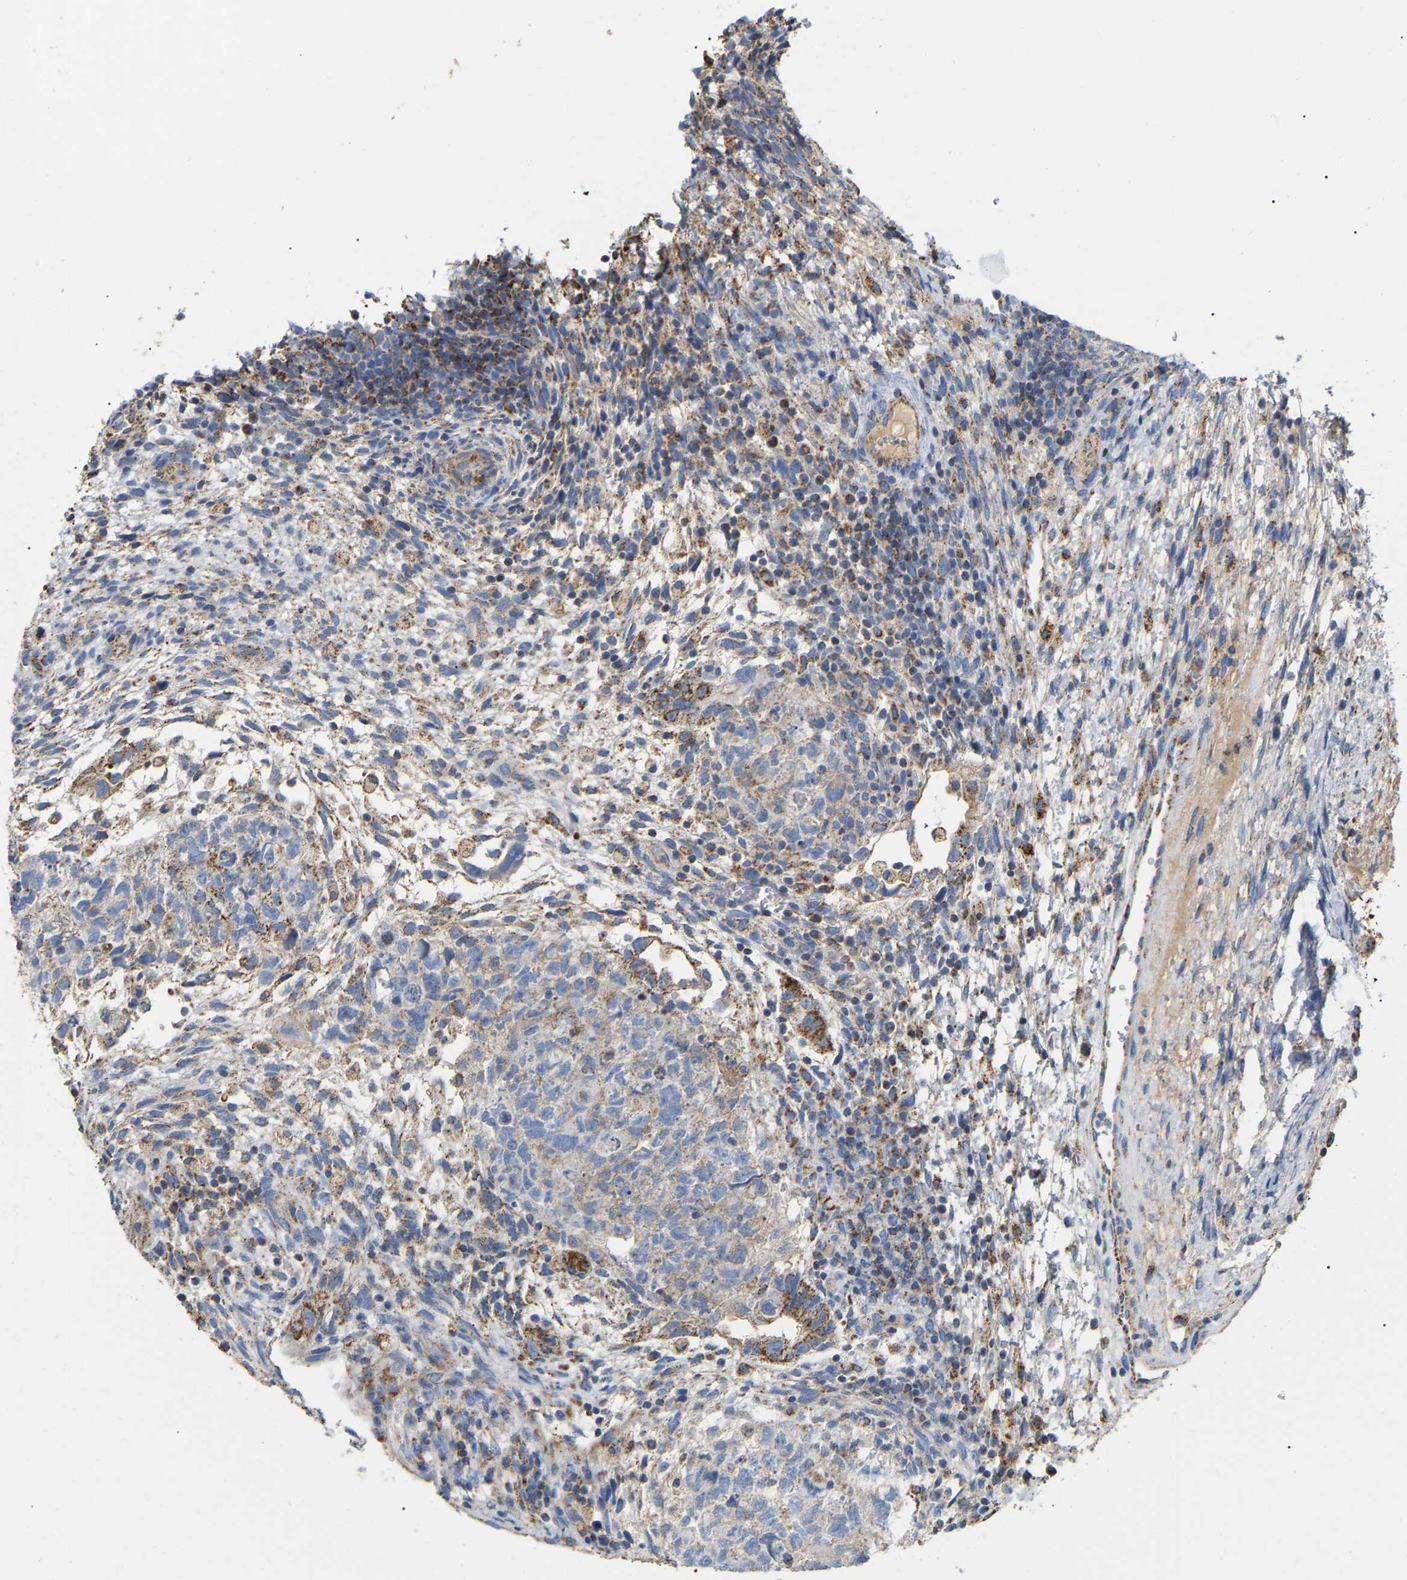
{"staining": {"intensity": "negative", "quantity": "none", "location": "none"}, "tissue": "testis cancer", "cell_type": "Tumor cells", "image_type": "cancer", "snomed": [{"axis": "morphology", "description": "Carcinoma, Embryonal, NOS"}, {"axis": "topography", "description": "Testis"}], "caption": "A high-resolution photomicrograph shows immunohistochemistry staining of embryonal carcinoma (testis), which exhibits no significant staining in tumor cells.", "gene": "HIBADH", "patient": {"sex": "male", "age": 36}}